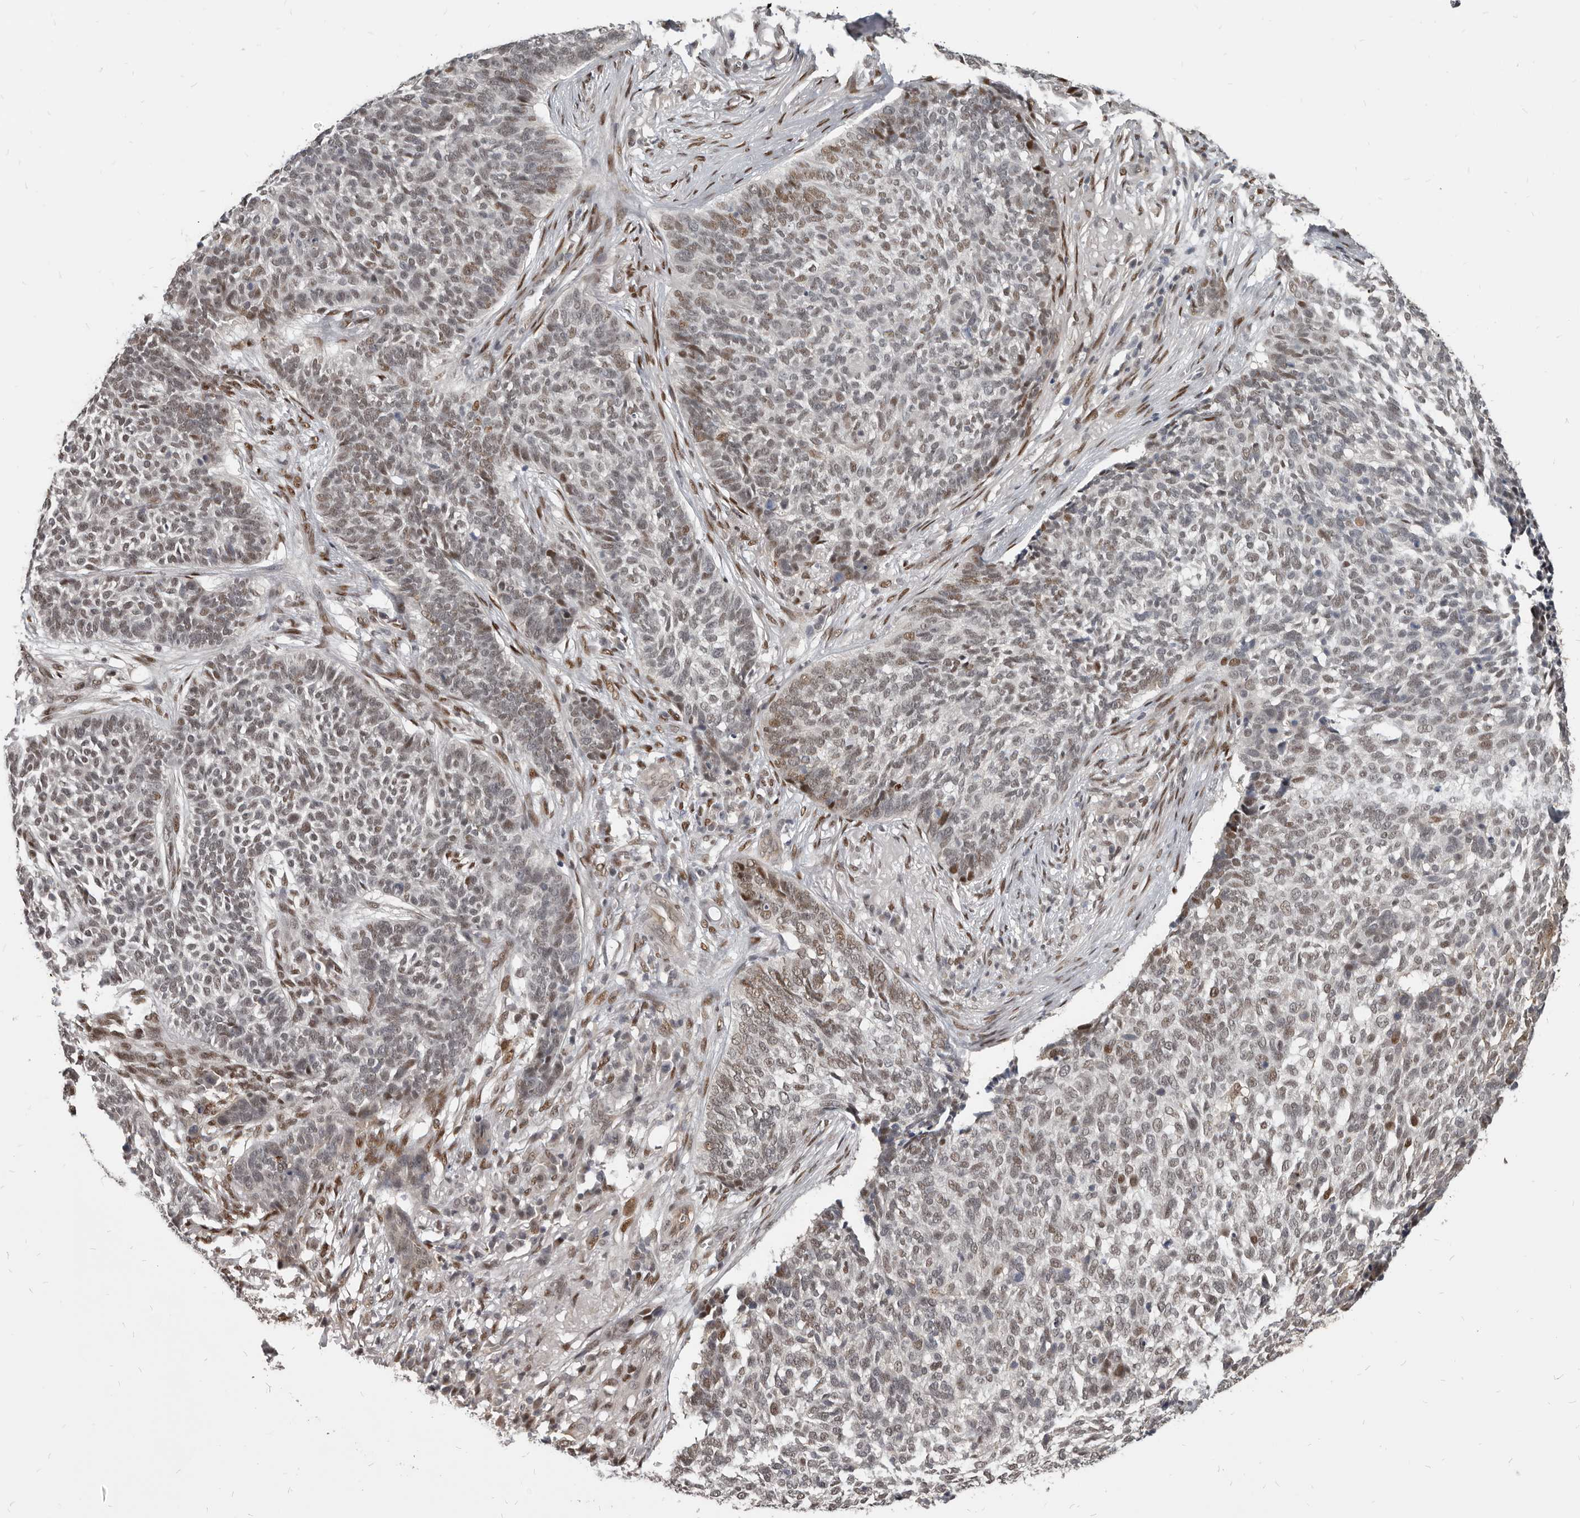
{"staining": {"intensity": "weak", "quantity": "25%-75%", "location": "nuclear"}, "tissue": "skin cancer", "cell_type": "Tumor cells", "image_type": "cancer", "snomed": [{"axis": "morphology", "description": "Basal cell carcinoma"}, {"axis": "topography", "description": "Skin"}], "caption": "A brown stain labels weak nuclear staining of a protein in human skin cancer (basal cell carcinoma) tumor cells. Using DAB (brown) and hematoxylin (blue) stains, captured at high magnification using brightfield microscopy.", "gene": "ATF5", "patient": {"sex": "male", "age": 85}}